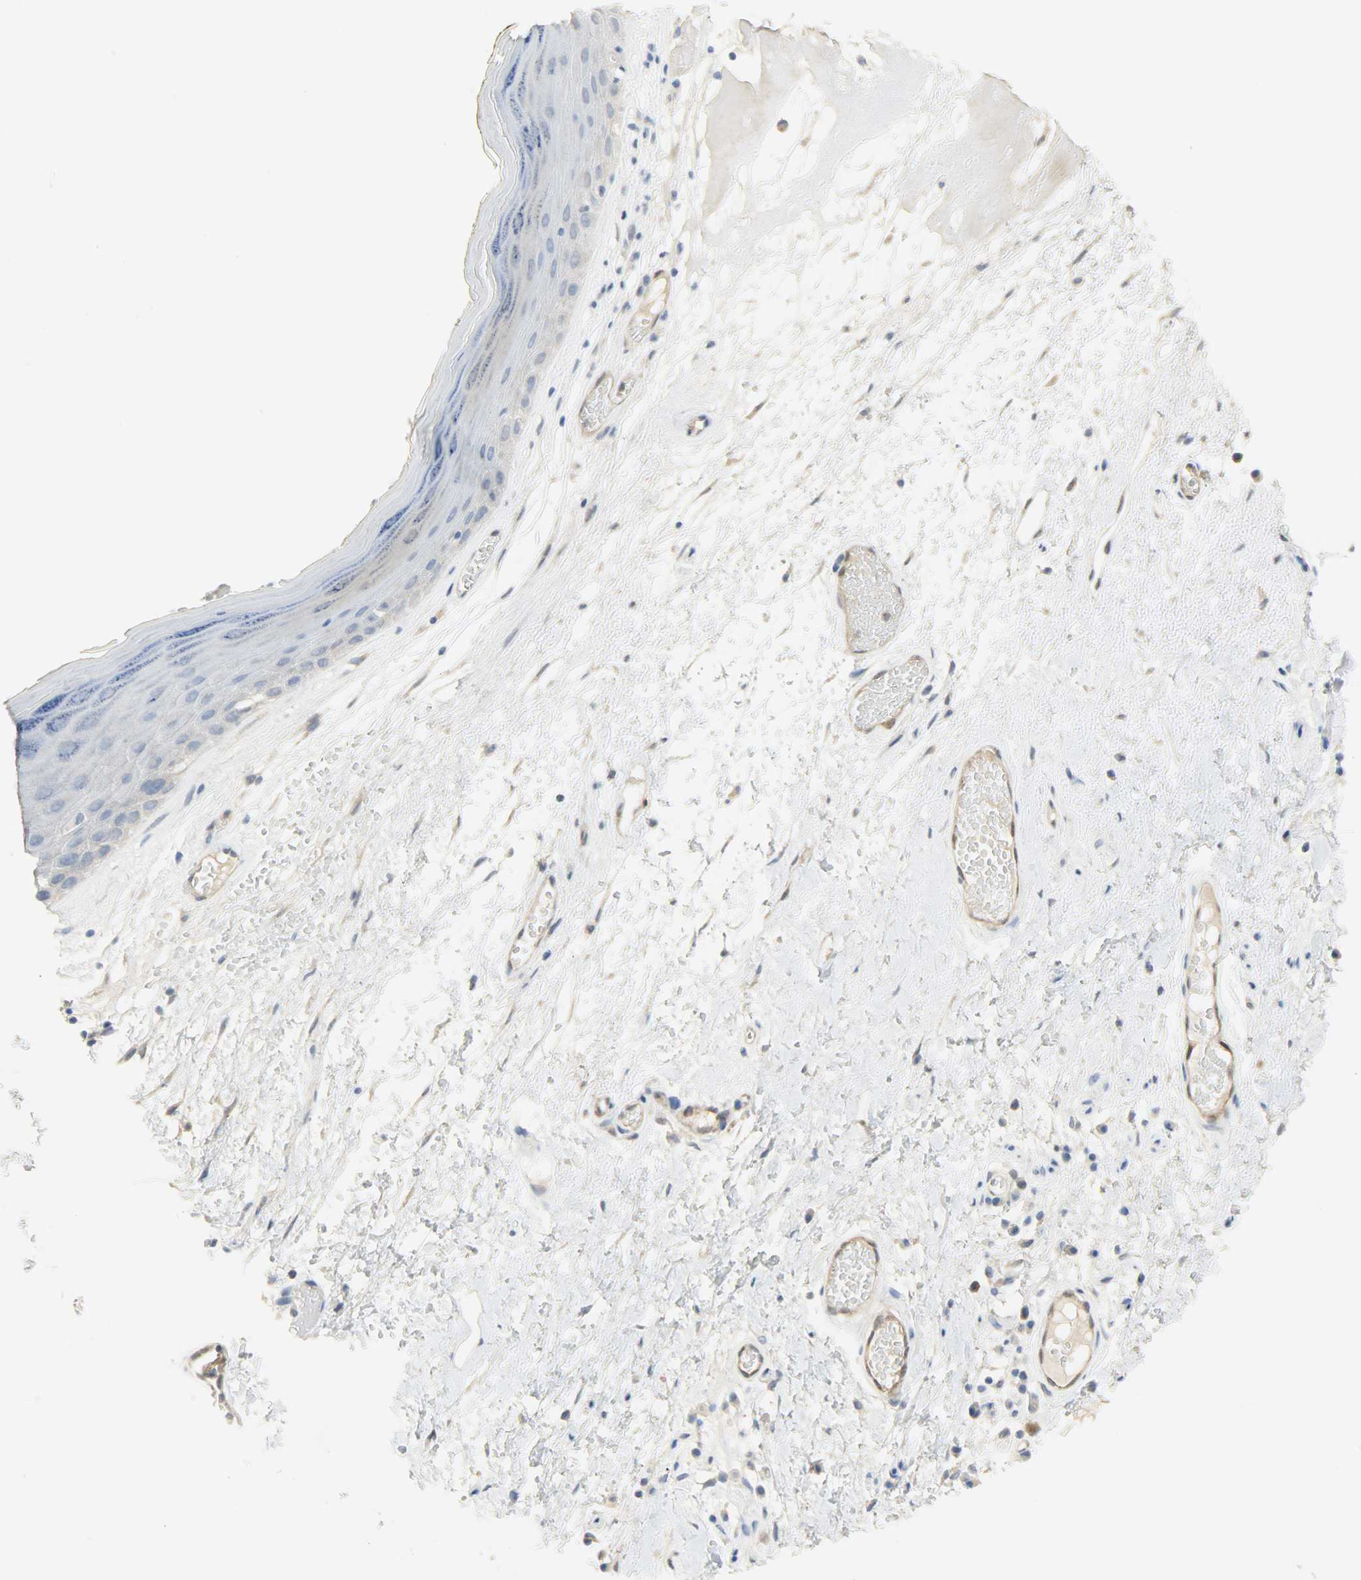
{"staining": {"intensity": "negative", "quantity": "none", "location": "none"}, "tissue": "skin", "cell_type": "Epidermal cells", "image_type": "normal", "snomed": [{"axis": "morphology", "description": "Normal tissue, NOS"}, {"axis": "morphology", "description": "Inflammation, NOS"}, {"axis": "topography", "description": "Vulva"}], "caption": "Epidermal cells are negative for protein expression in normal human skin. Brightfield microscopy of IHC stained with DAB (brown) and hematoxylin (blue), captured at high magnification.", "gene": "FKBP1A", "patient": {"sex": "female", "age": 84}}